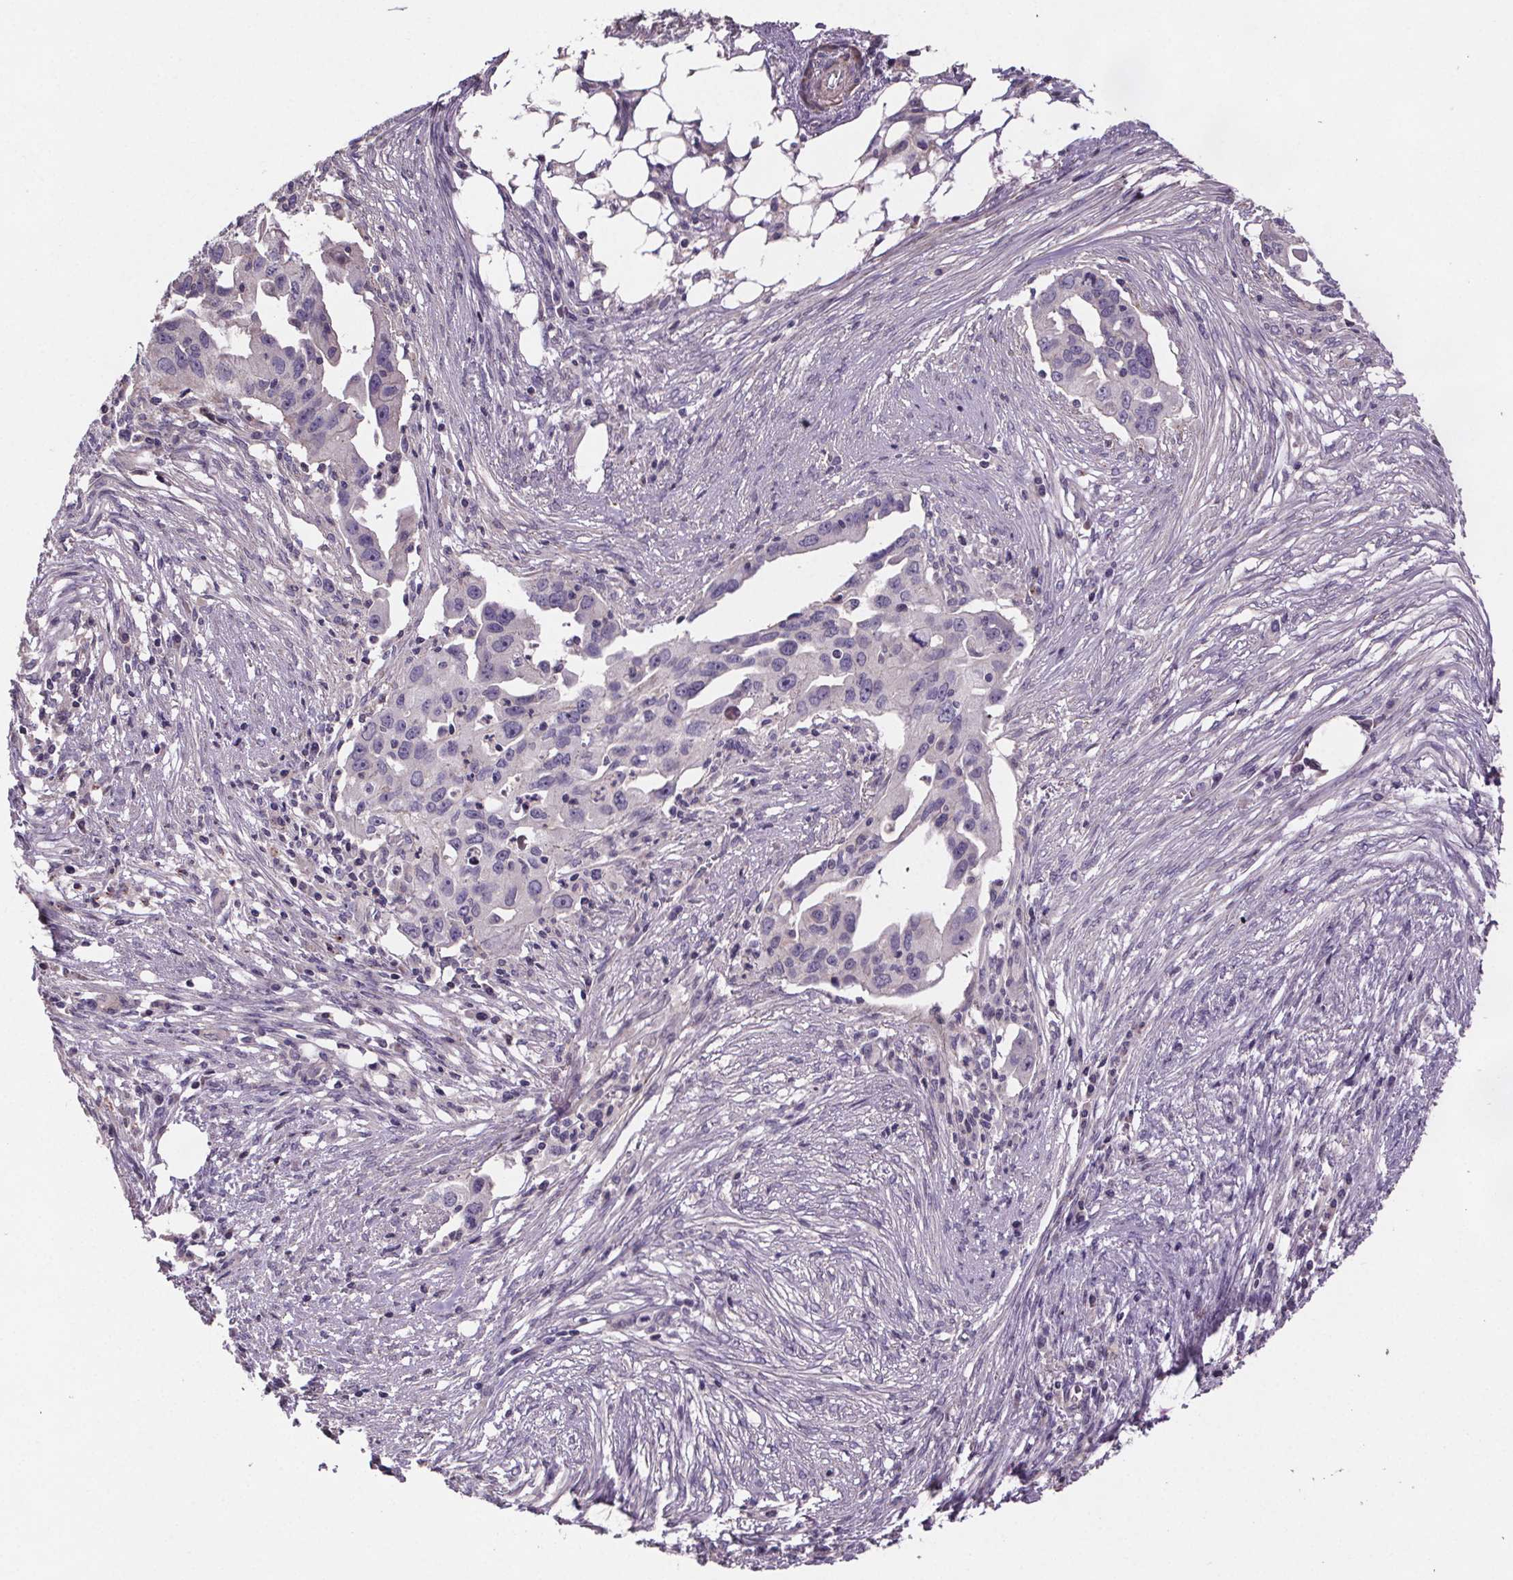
{"staining": {"intensity": "negative", "quantity": "none", "location": "none"}, "tissue": "ovarian cancer", "cell_type": "Tumor cells", "image_type": "cancer", "snomed": [{"axis": "morphology", "description": "Carcinoma, endometroid"}, {"axis": "morphology", "description": "Cystadenocarcinoma, serous, NOS"}, {"axis": "topography", "description": "Ovary"}], "caption": "Tumor cells are negative for protein expression in human endometroid carcinoma (ovarian).", "gene": "CLN3", "patient": {"sex": "female", "age": 45}}